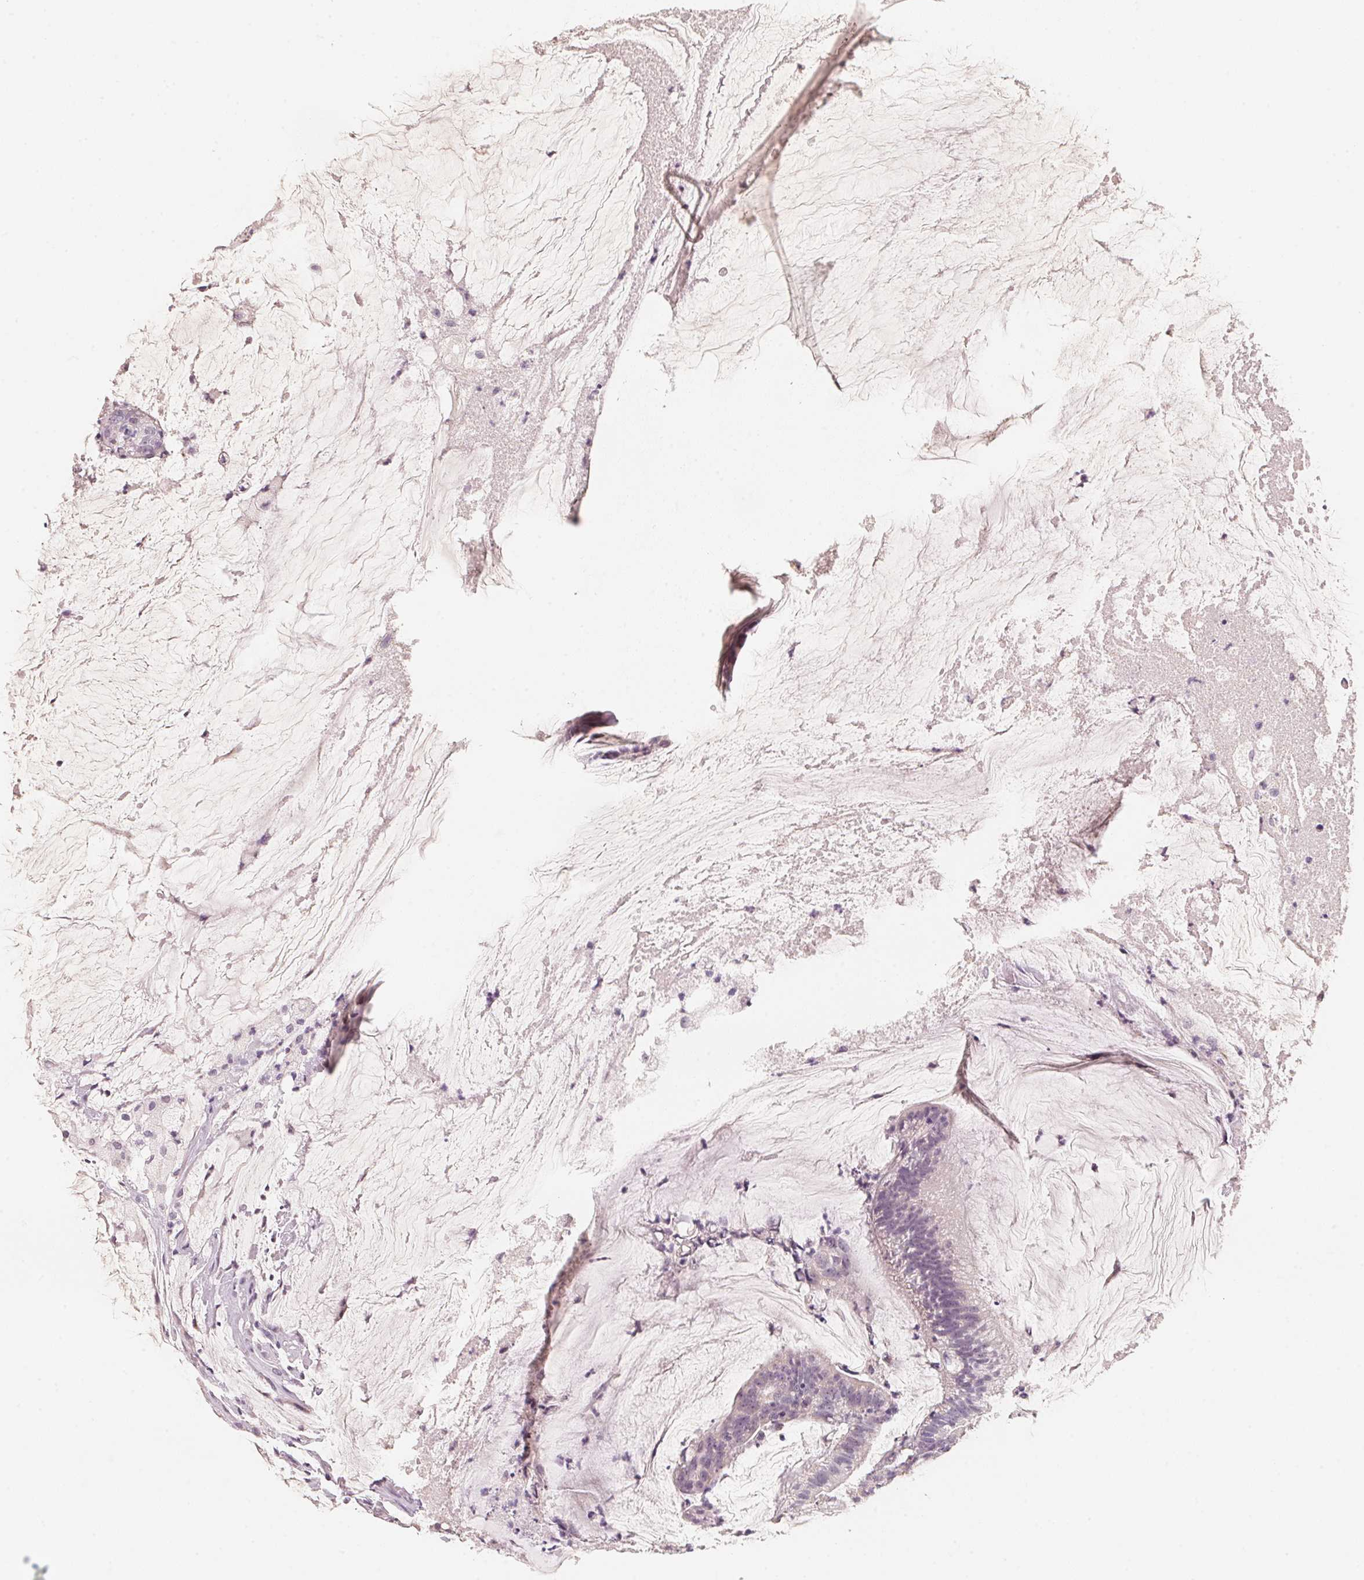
{"staining": {"intensity": "negative", "quantity": "none", "location": "none"}, "tissue": "colorectal cancer", "cell_type": "Tumor cells", "image_type": "cancer", "snomed": [{"axis": "morphology", "description": "Adenocarcinoma, NOS"}, {"axis": "topography", "description": "Colon"}], "caption": "Histopathology image shows no significant protein expression in tumor cells of colorectal cancer (adenocarcinoma). (DAB (3,3'-diaminobenzidine) immunohistochemistry (IHC) visualized using brightfield microscopy, high magnification).", "gene": "ANKRD31", "patient": {"sex": "male", "age": 62}}